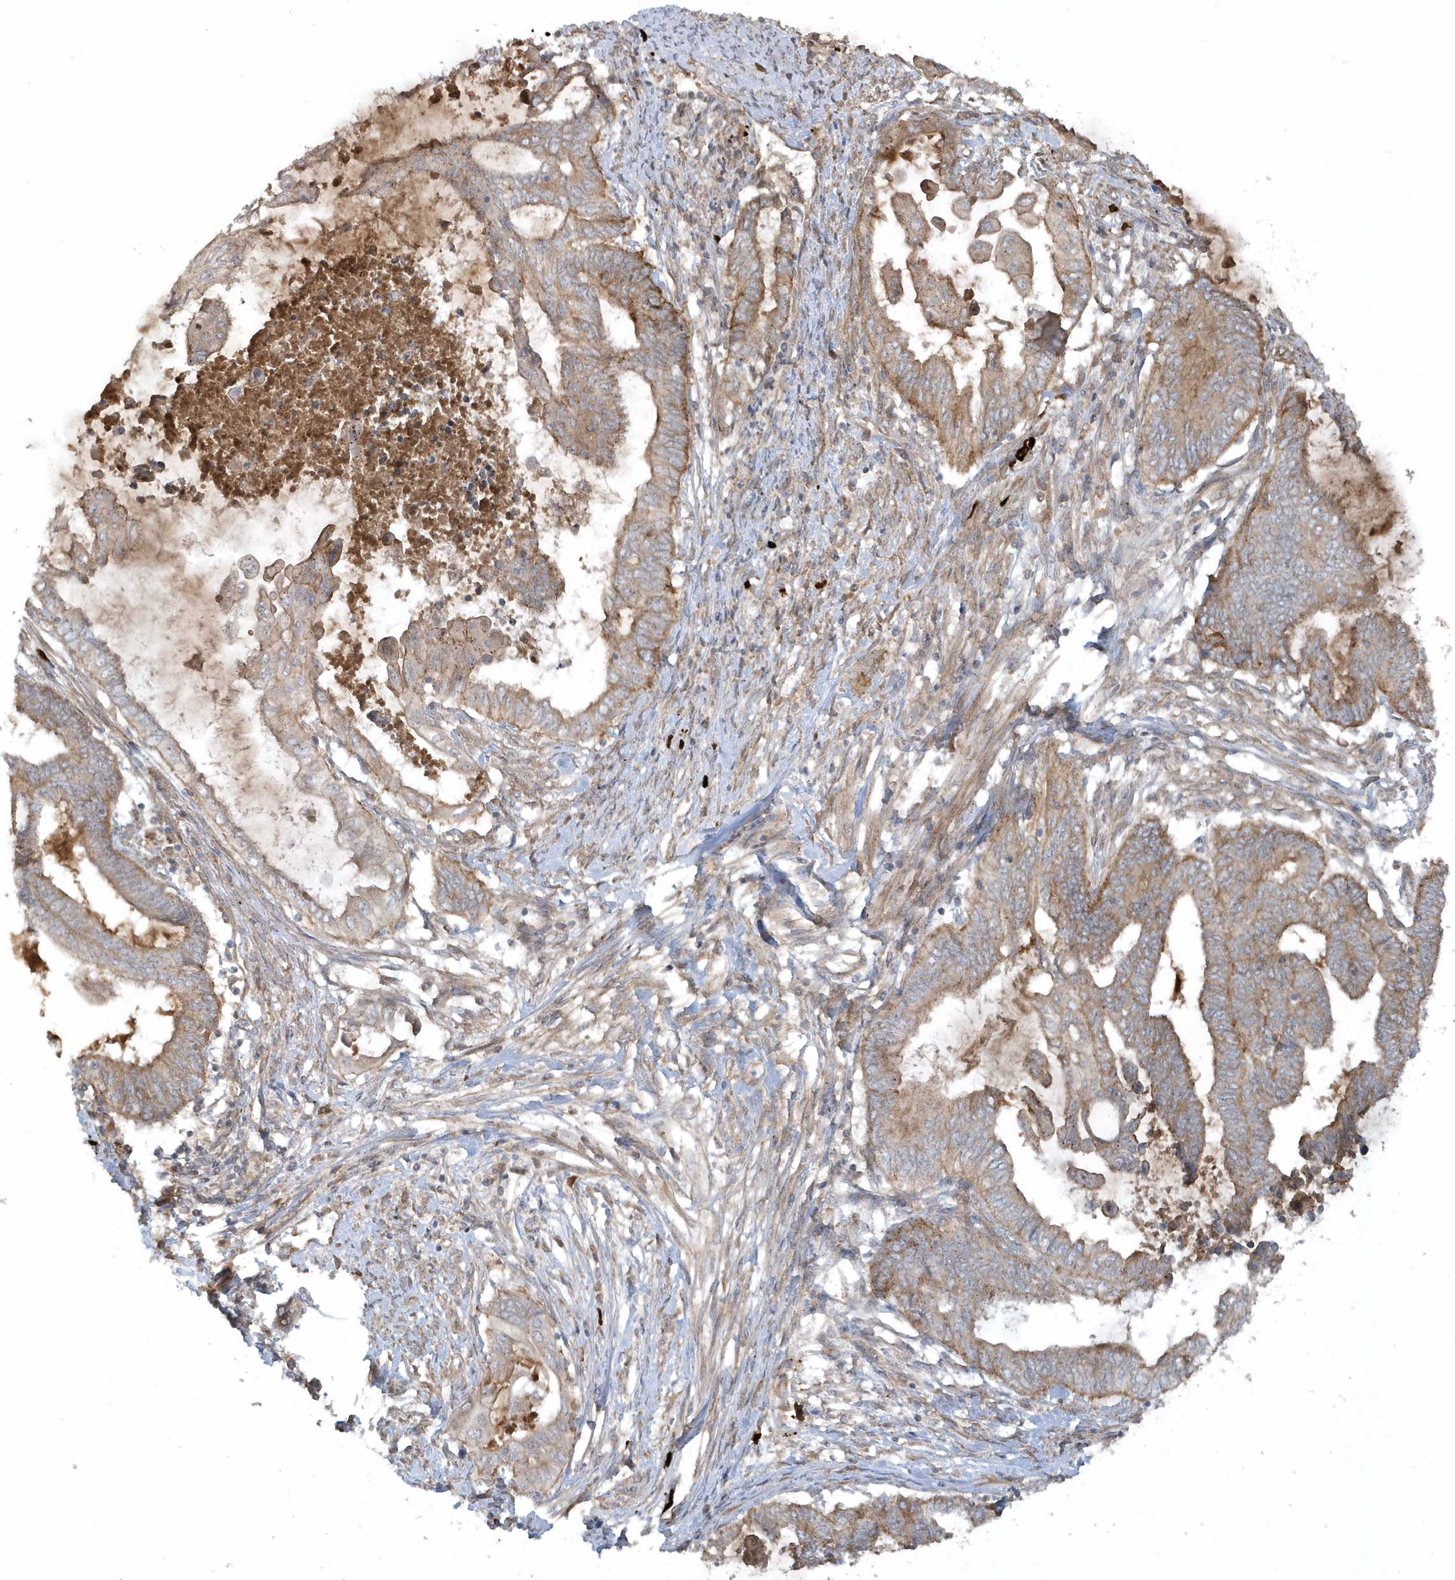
{"staining": {"intensity": "moderate", "quantity": "25%-75%", "location": "cytoplasmic/membranous"}, "tissue": "endometrial cancer", "cell_type": "Tumor cells", "image_type": "cancer", "snomed": [{"axis": "morphology", "description": "Adenocarcinoma, NOS"}, {"axis": "topography", "description": "Uterus"}, {"axis": "topography", "description": "Endometrium"}], "caption": "Endometrial cancer stained with DAB (3,3'-diaminobenzidine) IHC demonstrates medium levels of moderate cytoplasmic/membranous staining in approximately 25%-75% of tumor cells.", "gene": "STIM2", "patient": {"sex": "female", "age": 70}}